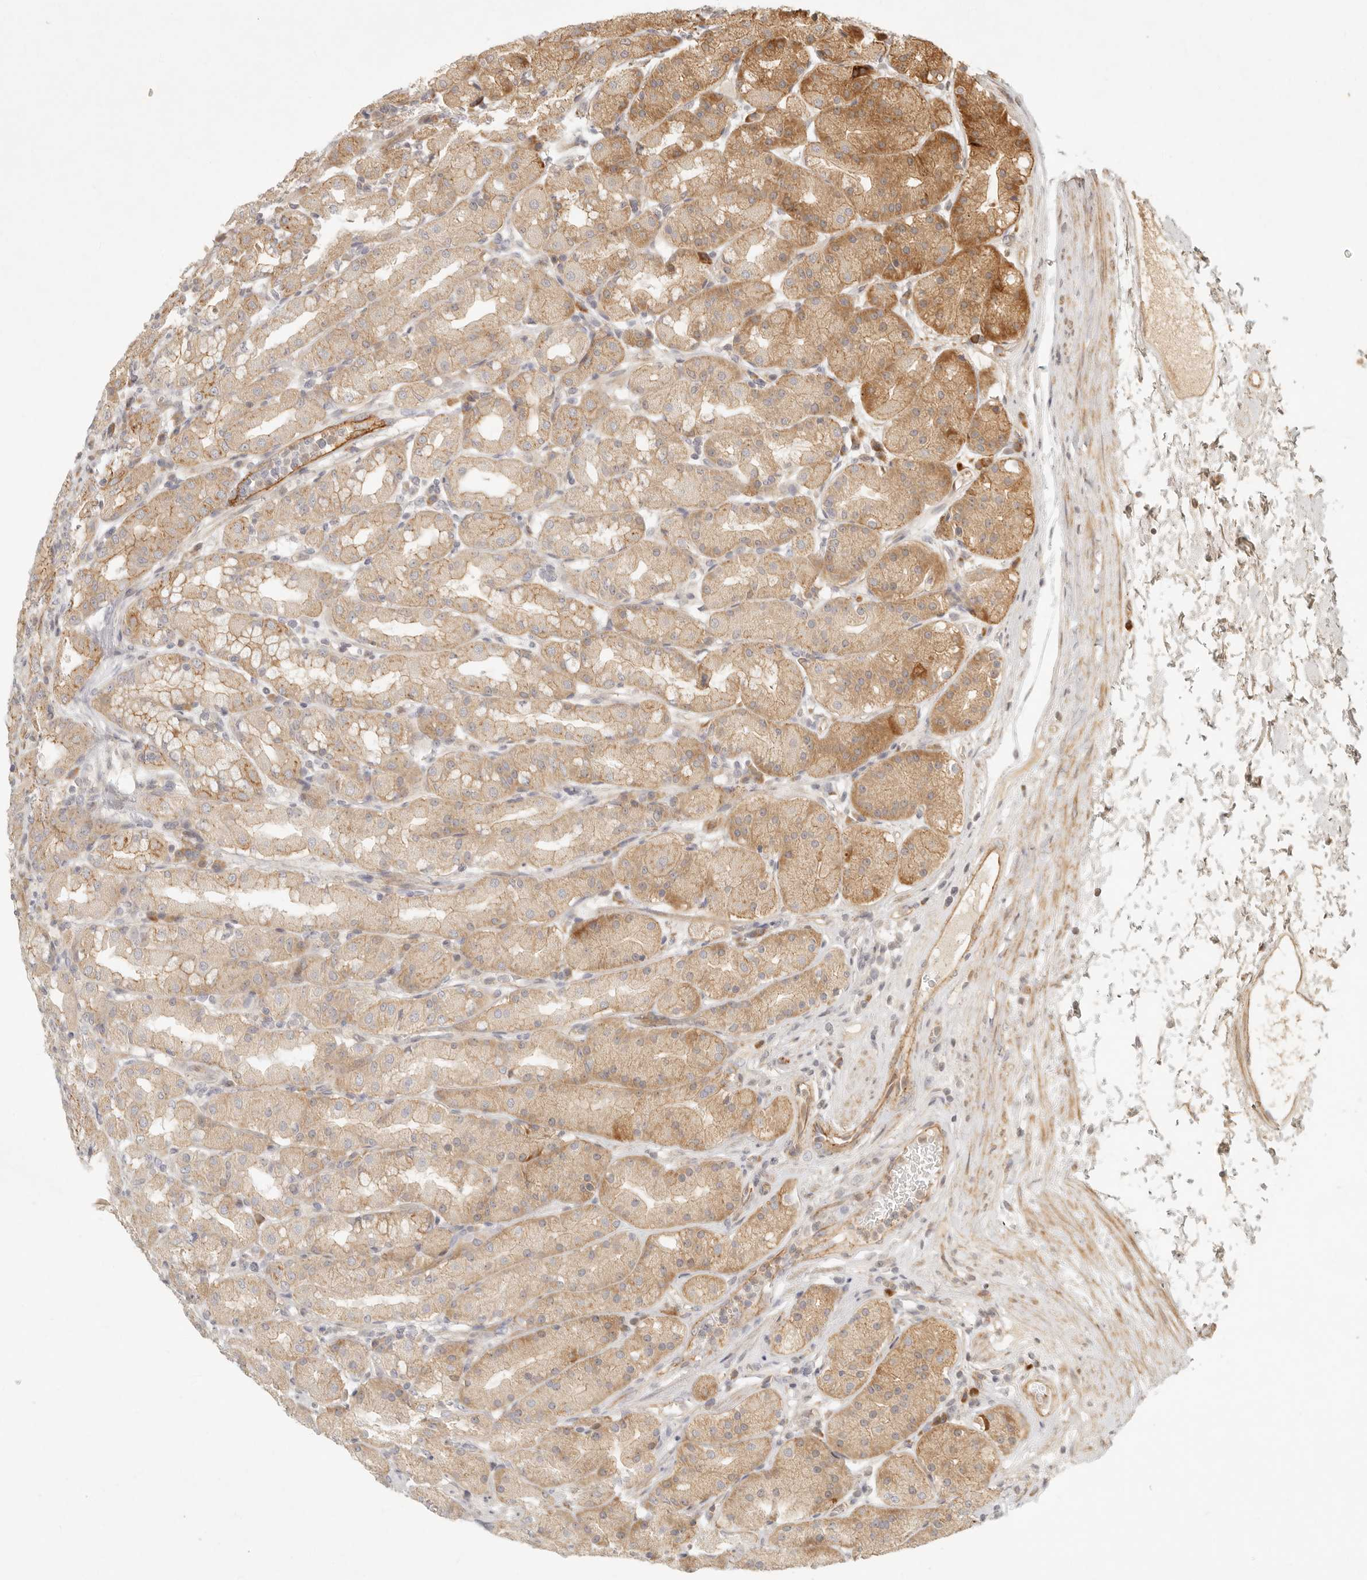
{"staining": {"intensity": "moderate", "quantity": "25%-75%", "location": "cytoplasmic/membranous"}, "tissue": "stomach", "cell_type": "Glandular cells", "image_type": "normal", "snomed": [{"axis": "morphology", "description": "Normal tissue, NOS"}, {"axis": "topography", "description": "Stomach"}, {"axis": "topography", "description": "Stomach, lower"}], "caption": "This is an image of immunohistochemistry staining of normal stomach, which shows moderate expression in the cytoplasmic/membranous of glandular cells.", "gene": "KLHL38", "patient": {"sex": "female", "age": 56}}